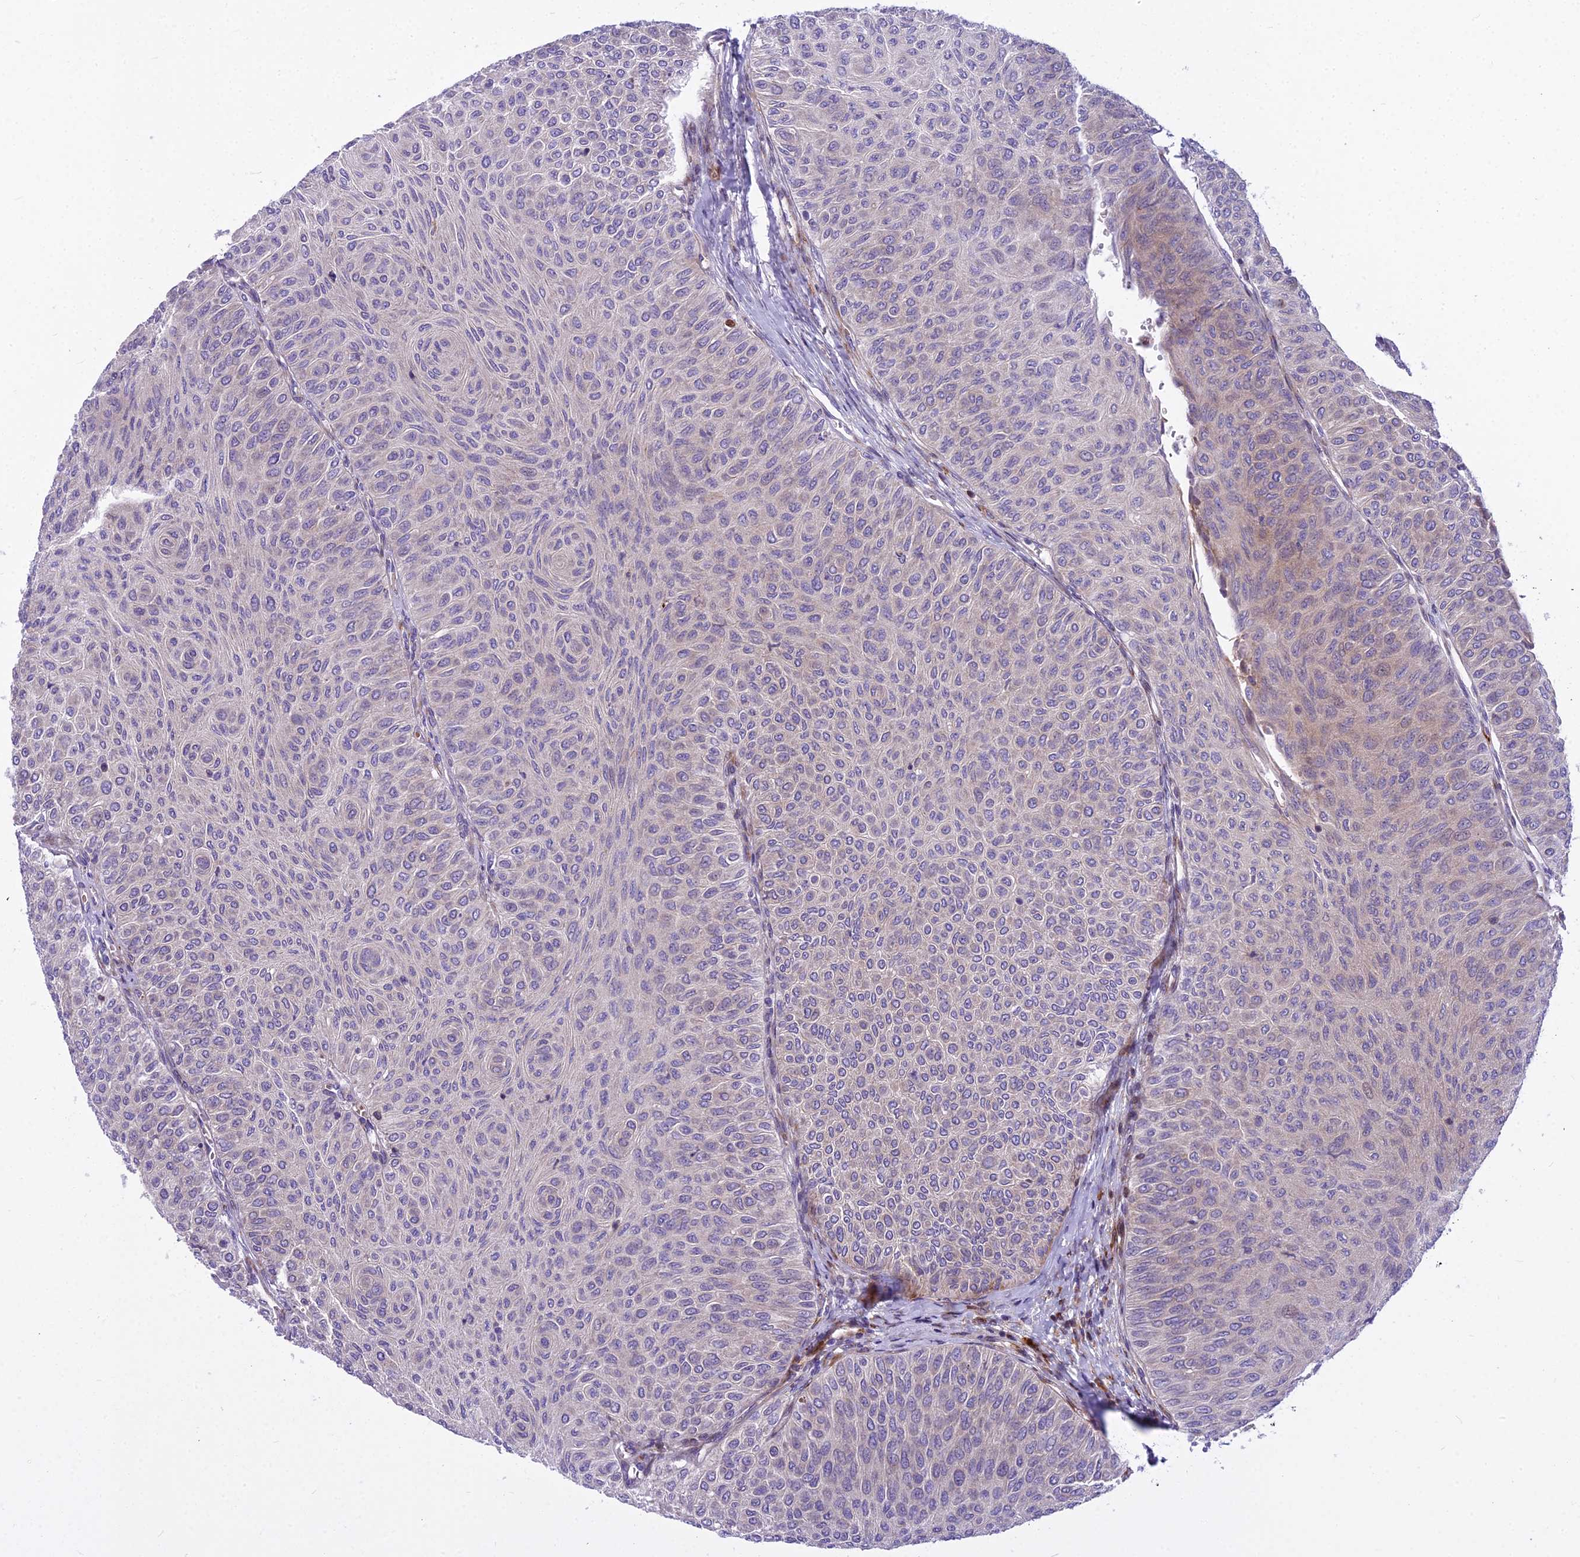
{"staining": {"intensity": "weak", "quantity": "<25%", "location": "cytoplasmic/membranous"}, "tissue": "urothelial cancer", "cell_type": "Tumor cells", "image_type": "cancer", "snomed": [{"axis": "morphology", "description": "Urothelial carcinoma, Low grade"}, {"axis": "topography", "description": "Urinary bladder"}], "caption": "Immunohistochemical staining of urothelial cancer exhibits no significant positivity in tumor cells.", "gene": "PCDHB14", "patient": {"sex": "male", "age": 78}}